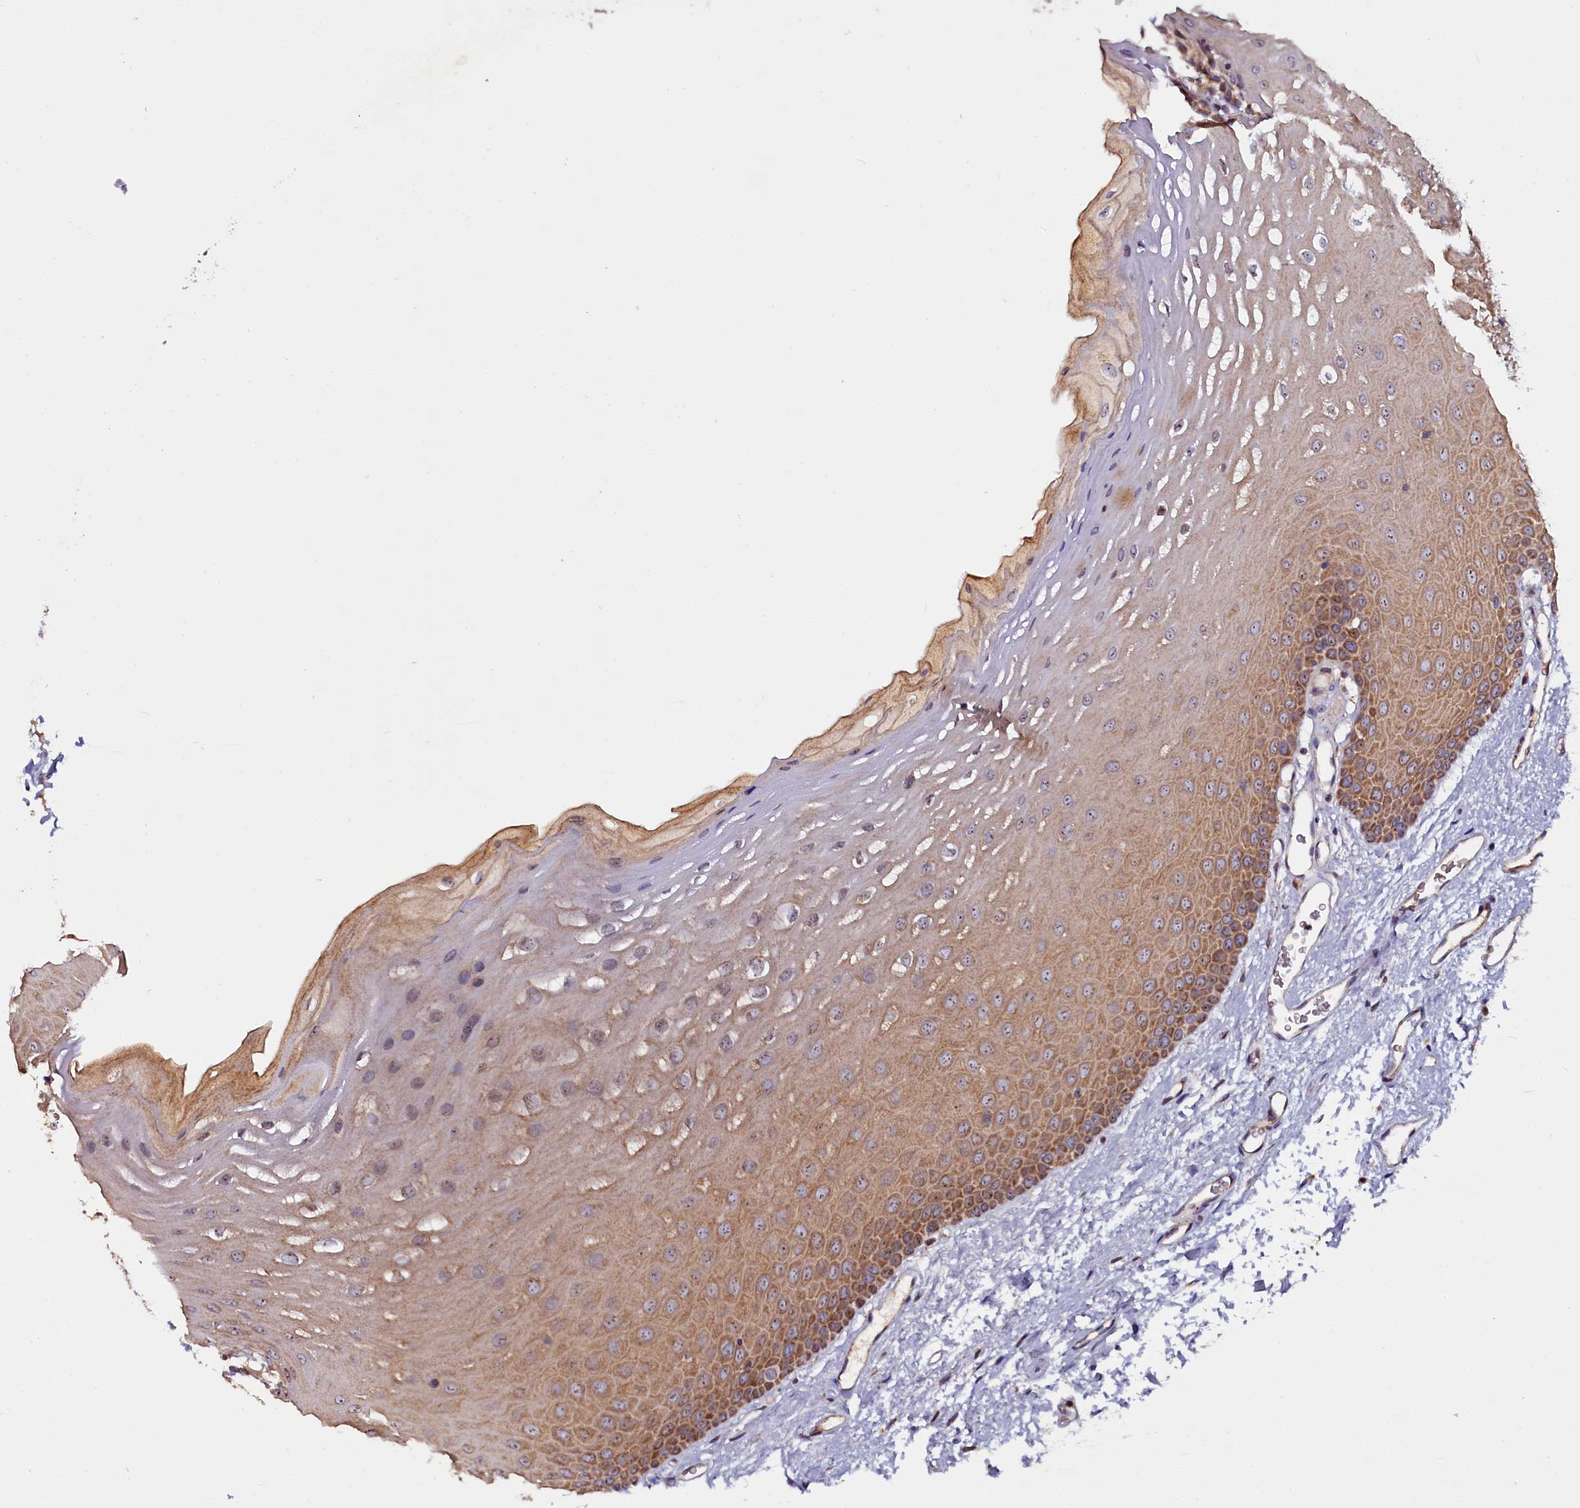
{"staining": {"intensity": "strong", "quantity": "25%-75%", "location": "cytoplasmic/membranous"}, "tissue": "oral mucosa", "cell_type": "Squamous epithelial cells", "image_type": "normal", "snomed": [{"axis": "morphology", "description": "Normal tissue, NOS"}, {"axis": "topography", "description": "Oral tissue"}], "caption": "An image of oral mucosa stained for a protein exhibits strong cytoplasmic/membranous brown staining in squamous epithelial cells.", "gene": "NAA80", "patient": {"sex": "female", "age": 70}}